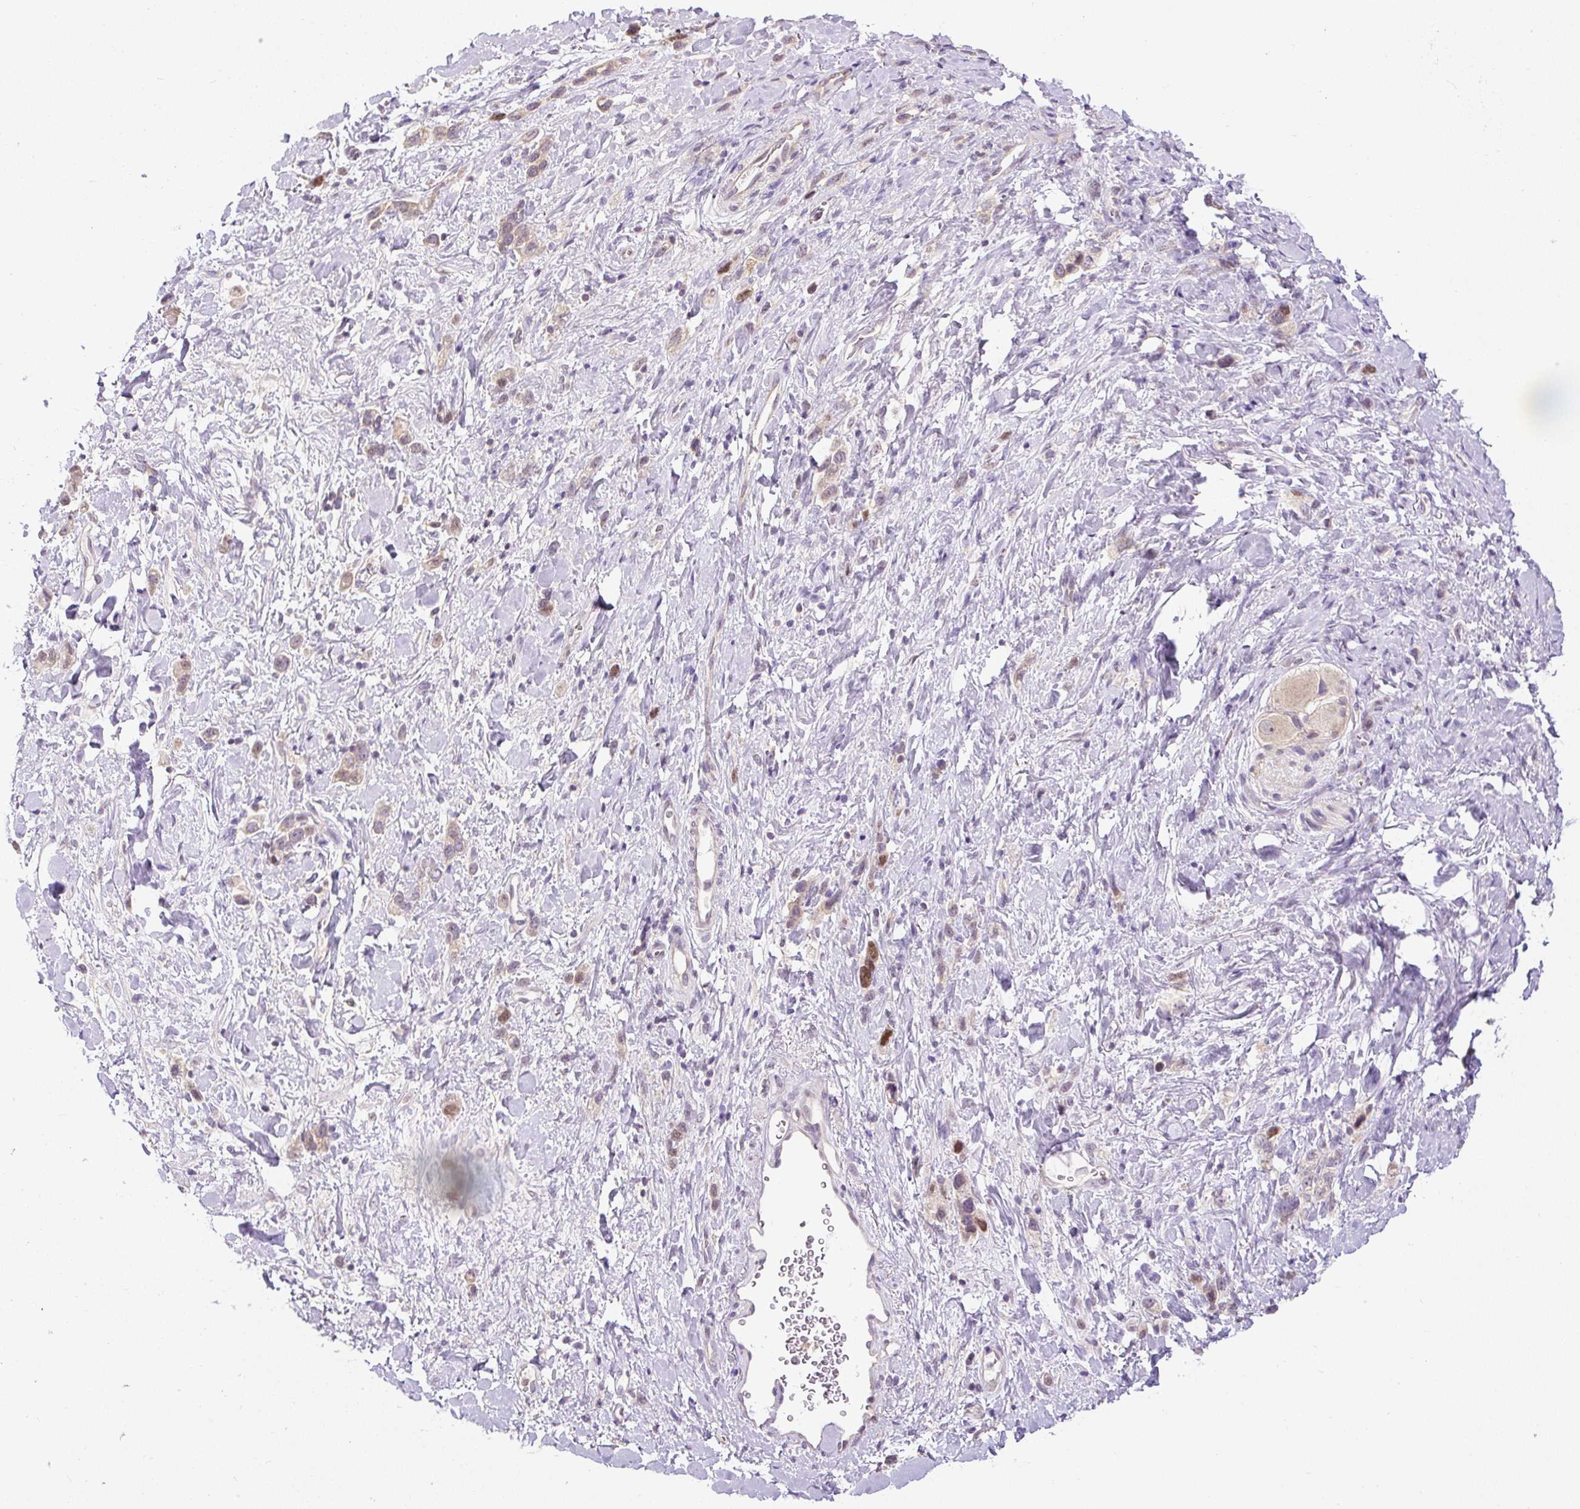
{"staining": {"intensity": "moderate", "quantity": "25%-75%", "location": "cytoplasmic/membranous,nuclear"}, "tissue": "stomach cancer", "cell_type": "Tumor cells", "image_type": "cancer", "snomed": [{"axis": "morphology", "description": "Adenocarcinoma, NOS"}, {"axis": "topography", "description": "Stomach"}], "caption": "Stomach cancer (adenocarcinoma) stained with DAB (3,3'-diaminobenzidine) IHC reveals medium levels of moderate cytoplasmic/membranous and nuclear positivity in approximately 25%-75% of tumor cells. The protein is shown in brown color, while the nuclei are stained blue.", "gene": "RACGAP1", "patient": {"sex": "female", "age": 65}}